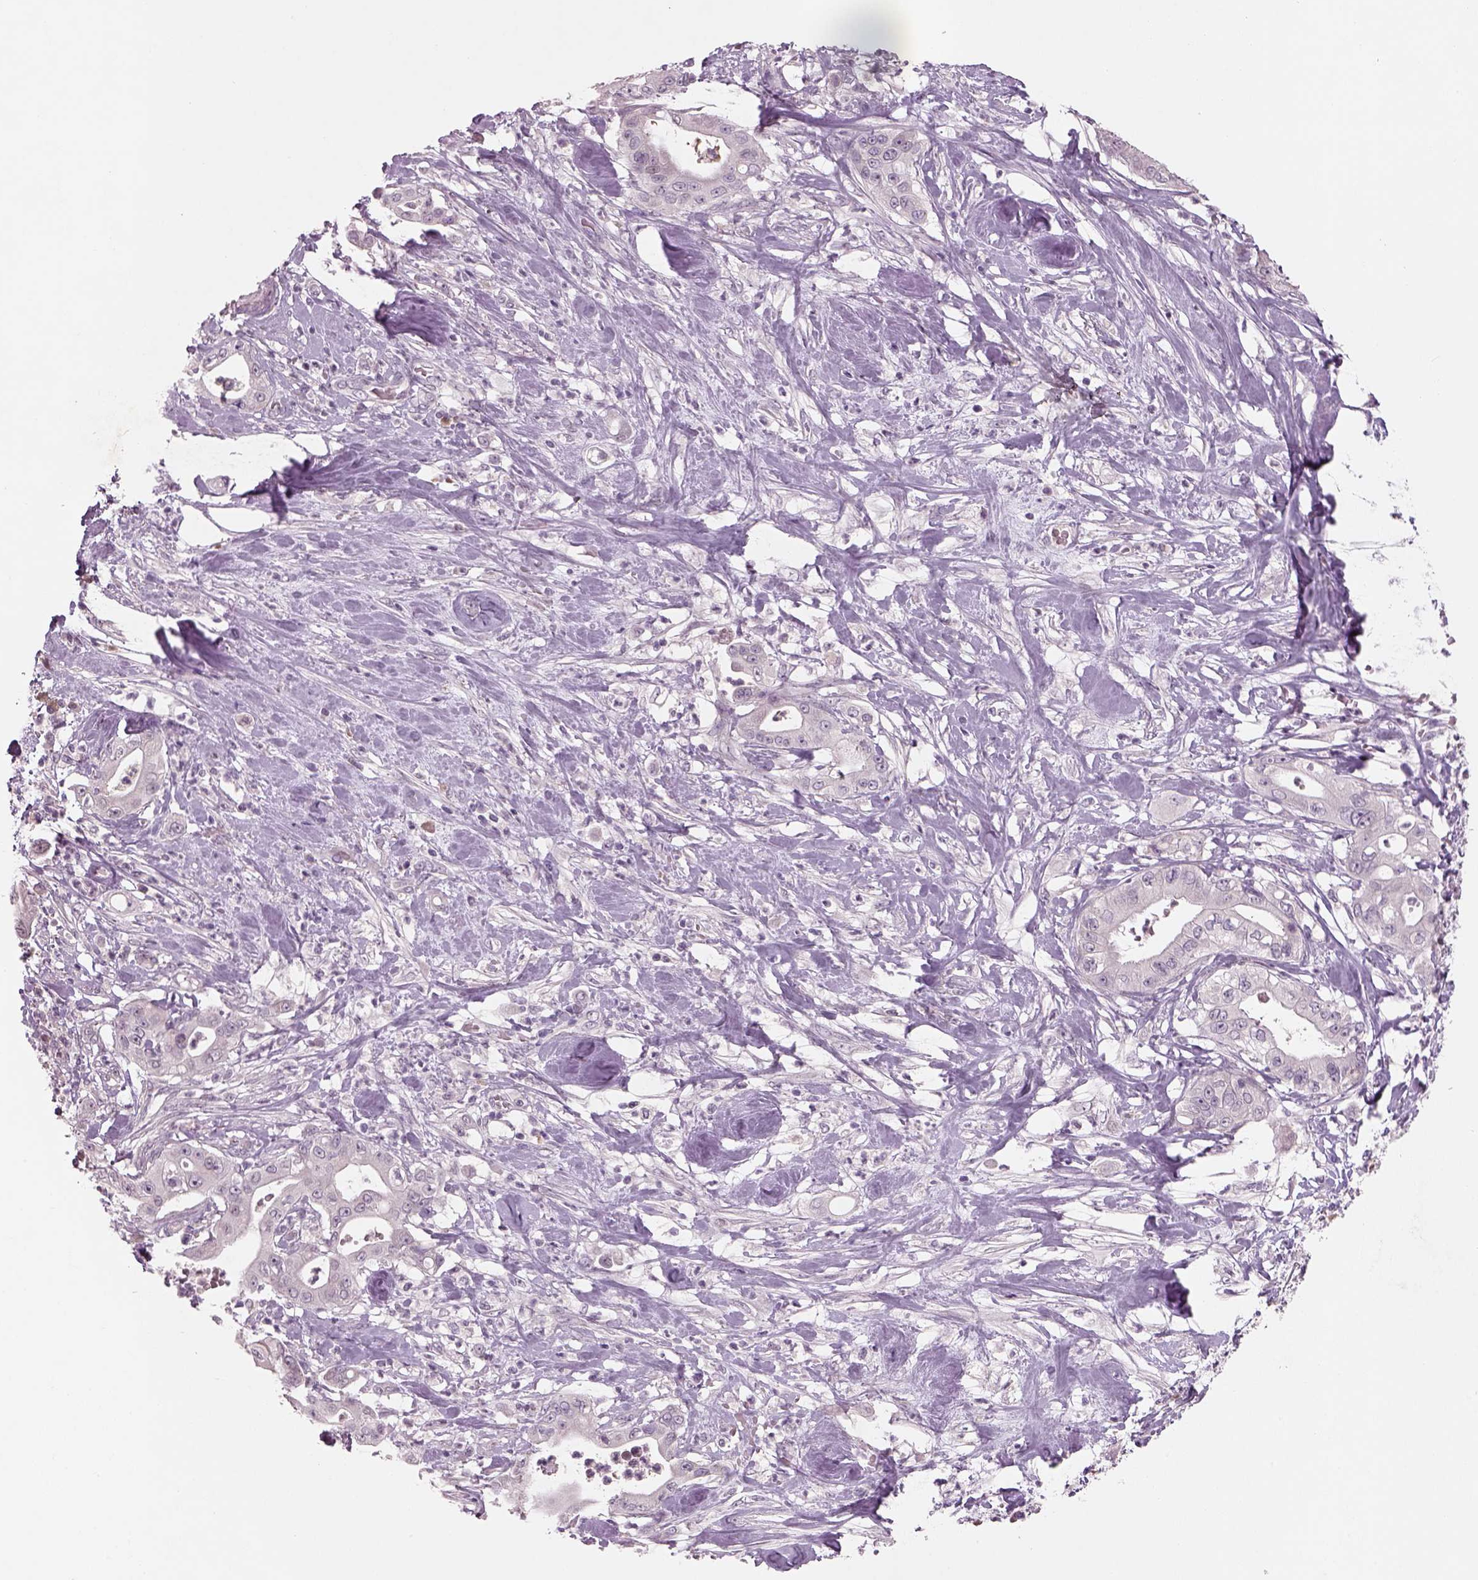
{"staining": {"intensity": "negative", "quantity": "none", "location": "none"}, "tissue": "pancreatic cancer", "cell_type": "Tumor cells", "image_type": "cancer", "snomed": [{"axis": "morphology", "description": "Adenocarcinoma, NOS"}, {"axis": "topography", "description": "Pancreas"}], "caption": "Tumor cells show no significant positivity in pancreatic adenocarcinoma.", "gene": "PENK", "patient": {"sex": "male", "age": 71}}